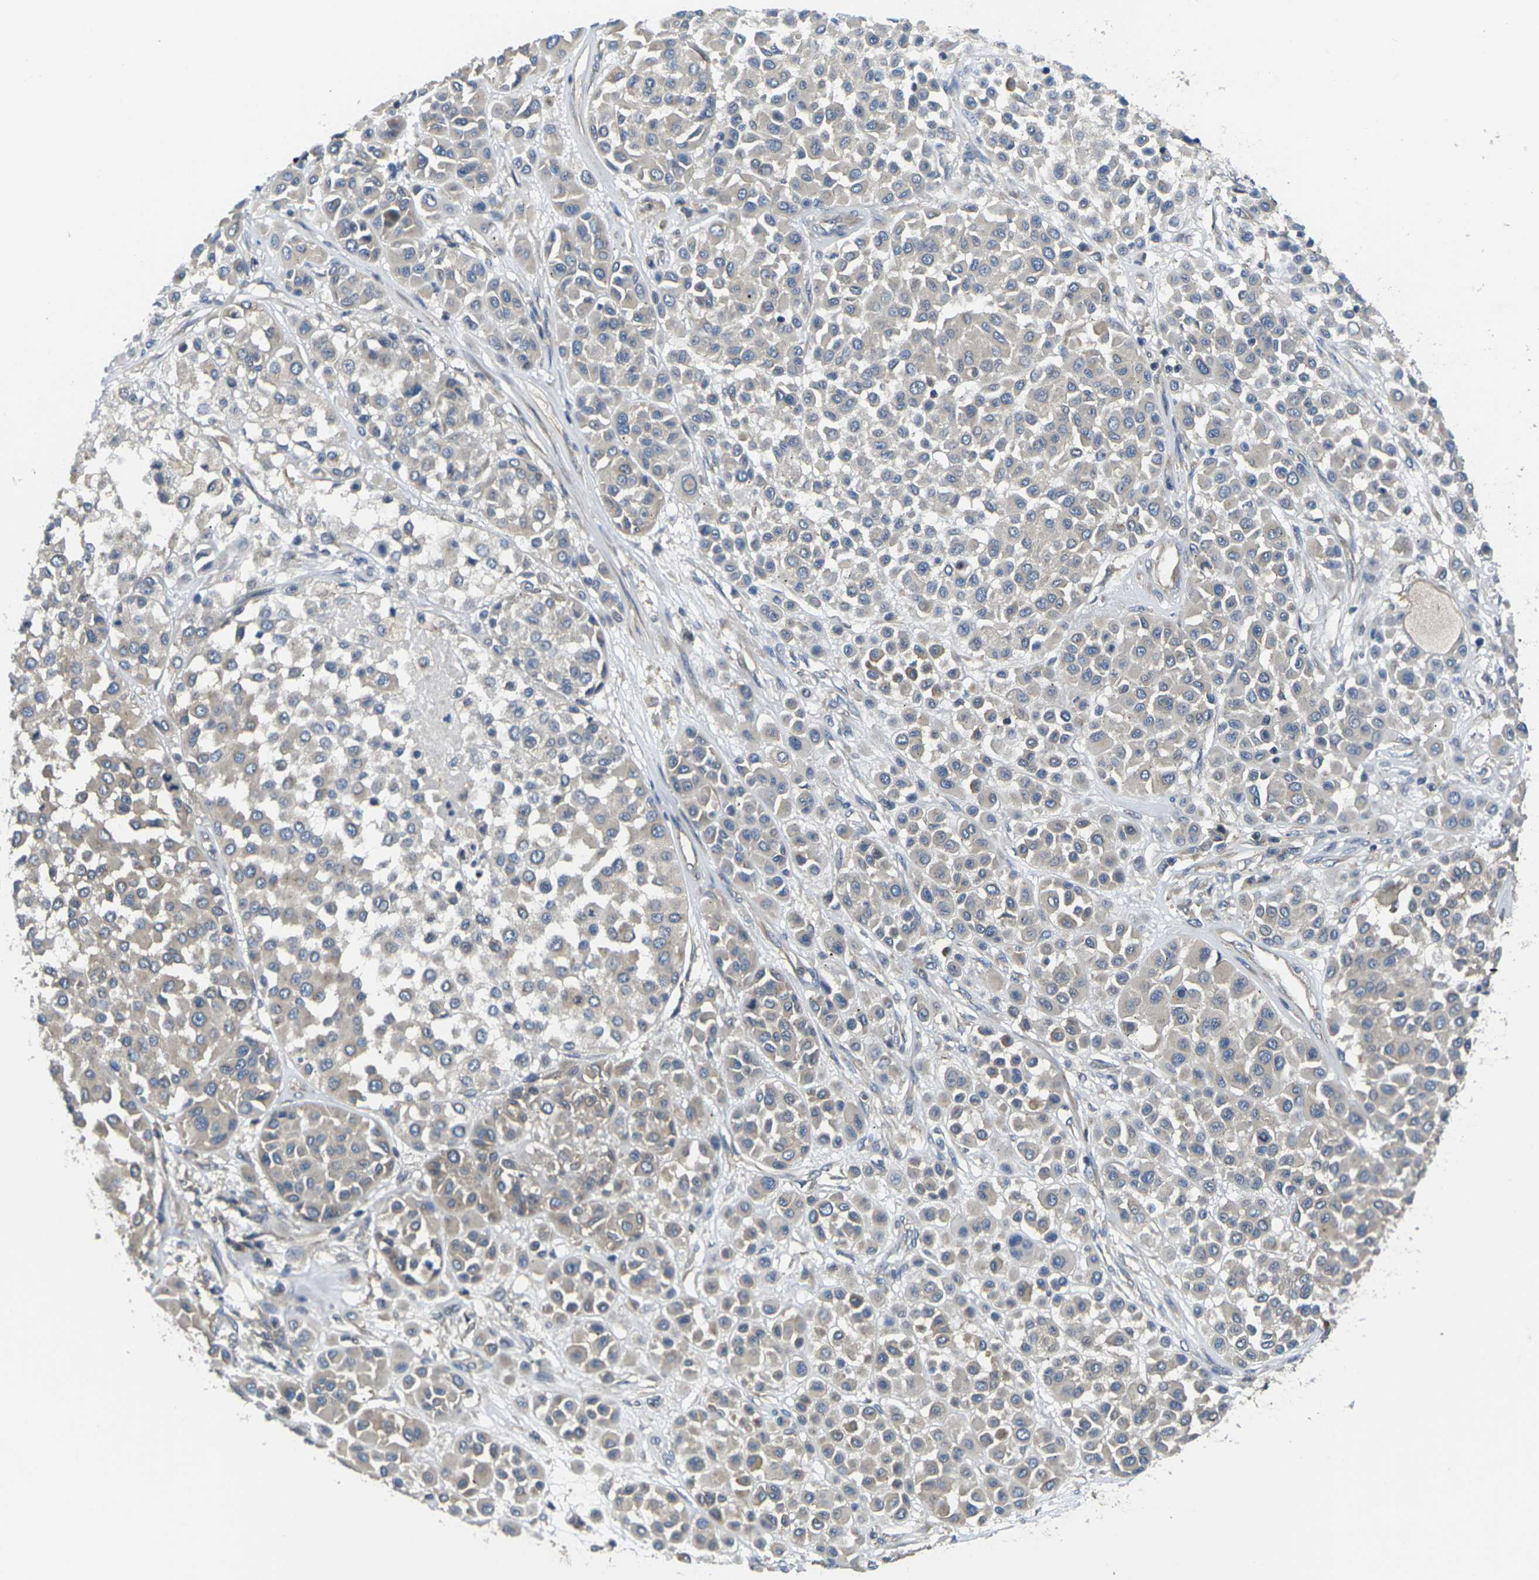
{"staining": {"intensity": "negative", "quantity": "none", "location": "none"}, "tissue": "melanoma", "cell_type": "Tumor cells", "image_type": "cancer", "snomed": [{"axis": "morphology", "description": "Malignant melanoma, Metastatic site"}, {"axis": "topography", "description": "Soft tissue"}], "caption": "The photomicrograph demonstrates no significant positivity in tumor cells of malignant melanoma (metastatic site). The staining was performed using DAB (3,3'-diaminobenzidine) to visualize the protein expression in brown, while the nuclei were stained in blue with hematoxylin (Magnification: 20x).", "gene": "TMCC2", "patient": {"sex": "male", "age": 41}}